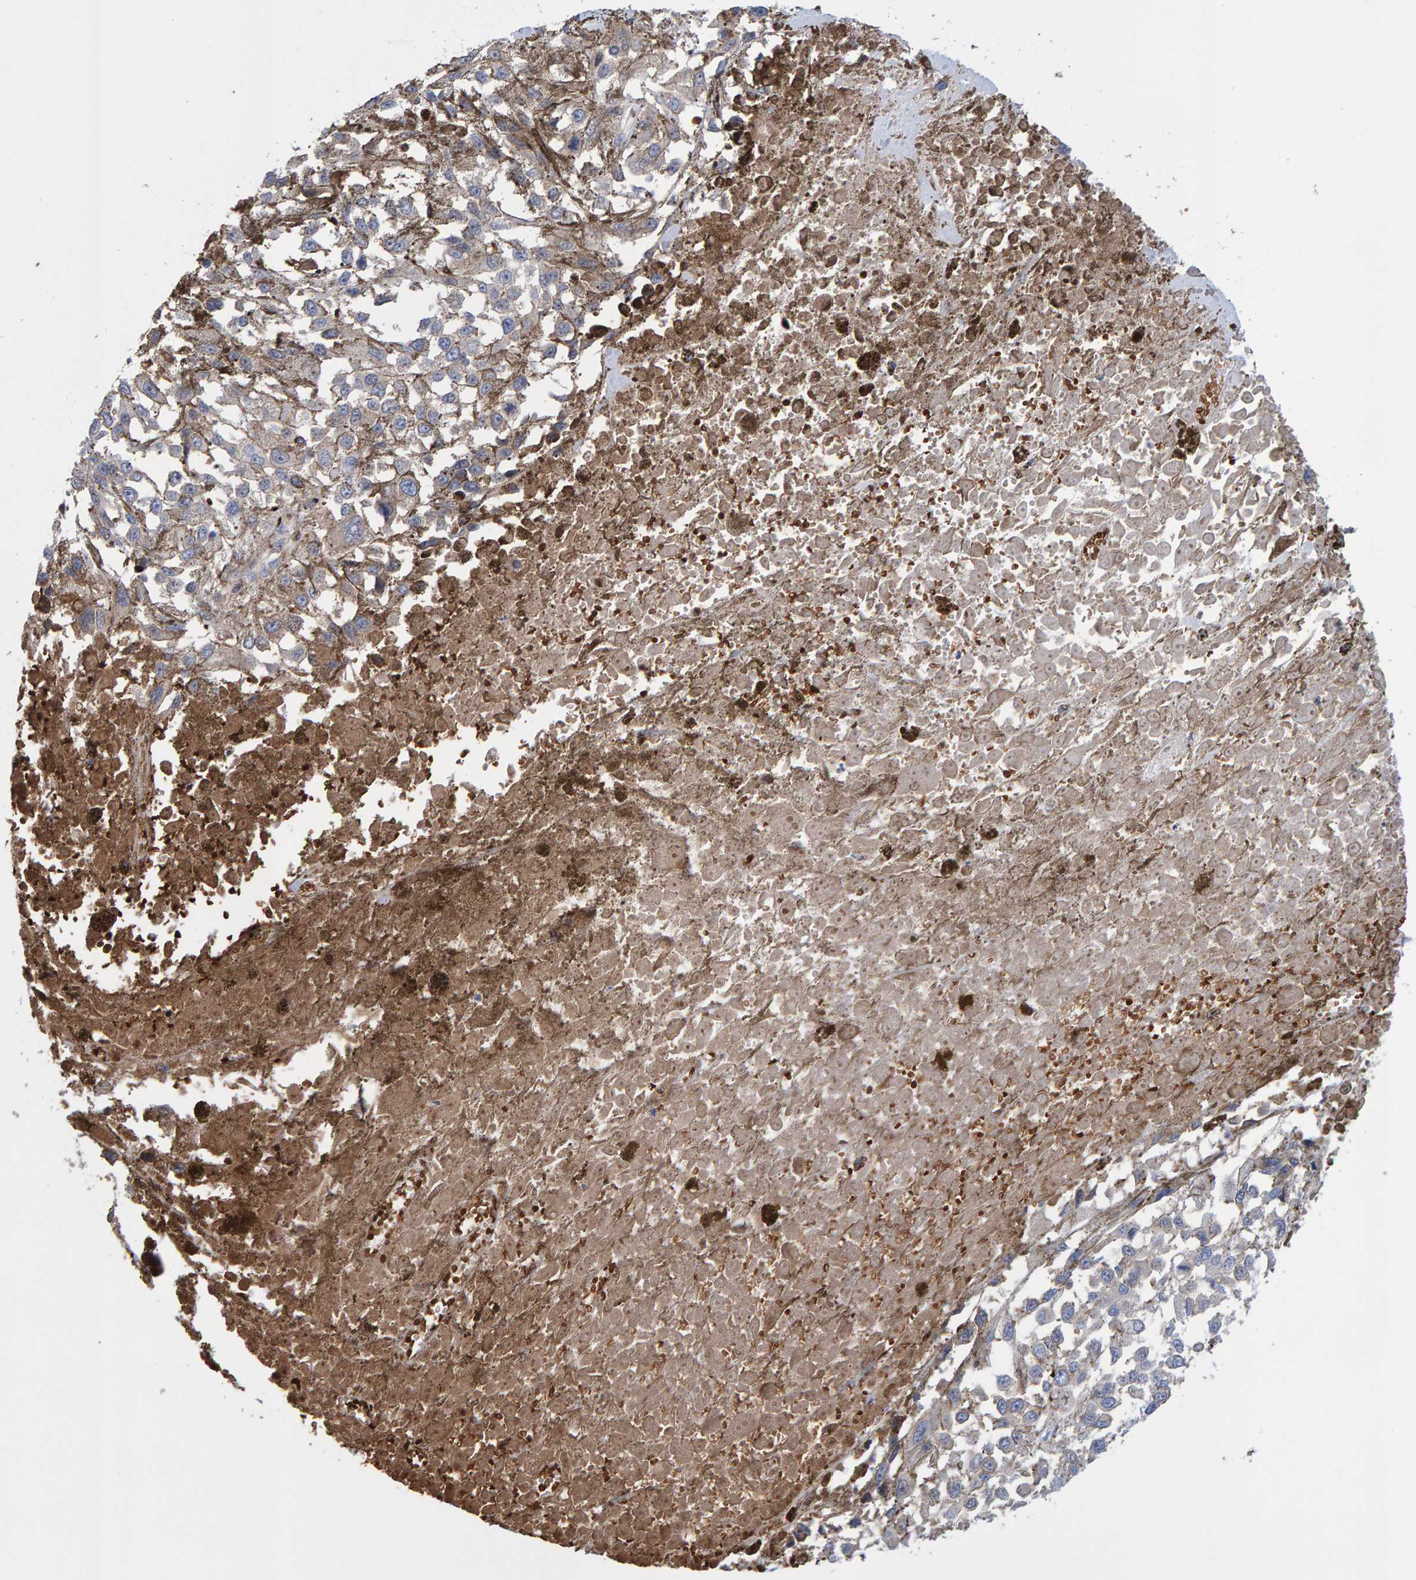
{"staining": {"intensity": "weak", "quantity": "25%-75%", "location": "cytoplasmic/membranous"}, "tissue": "melanoma", "cell_type": "Tumor cells", "image_type": "cancer", "snomed": [{"axis": "morphology", "description": "Malignant melanoma, Metastatic site"}, {"axis": "topography", "description": "Lymph node"}], "caption": "An immunohistochemistry (IHC) image of tumor tissue is shown. Protein staining in brown shows weak cytoplasmic/membranous positivity in melanoma within tumor cells.", "gene": "VPS9D1", "patient": {"sex": "male", "age": 59}}